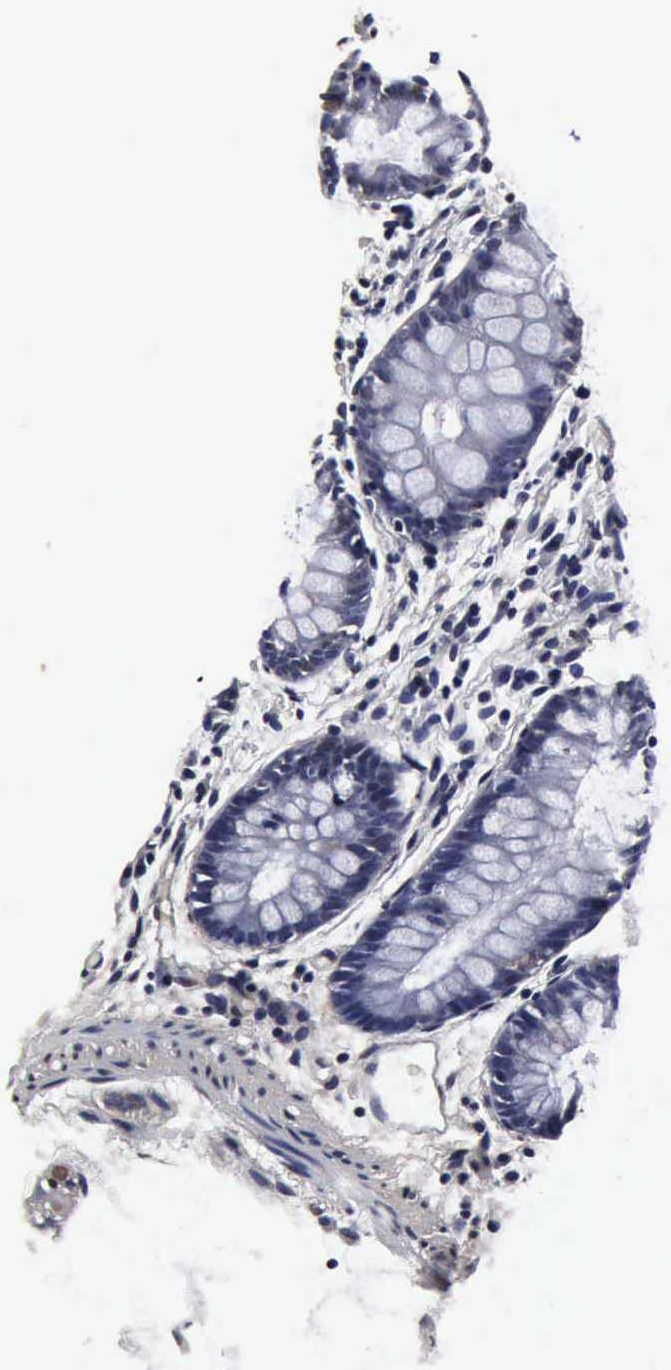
{"staining": {"intensity": "negative", "quantity": "none", "location": "none"}, "tissue": "colon", "cell_type": "Endothelial cells", "image_type": "normal", "snomed": [{"axis": "morphology", "description": "Normal tissue, NOS"}, {"axis": "topography", "description": "Smooth muscle"}, {"axis": "topography", "description": "Colon"}], "caption": "DAB (3,3'-diaminobenzidine) immunohistochemical staining of benign human colon reveals no significant positivity in endothelial cells. Brightfield microscopy of IHC stained with DAB (3,3'-diaminobenzidine) (brown) and hematoxylin (blue), captured at high magnification.", "gene": "UBC", "patient": {"sex": "male", "age": 67}}